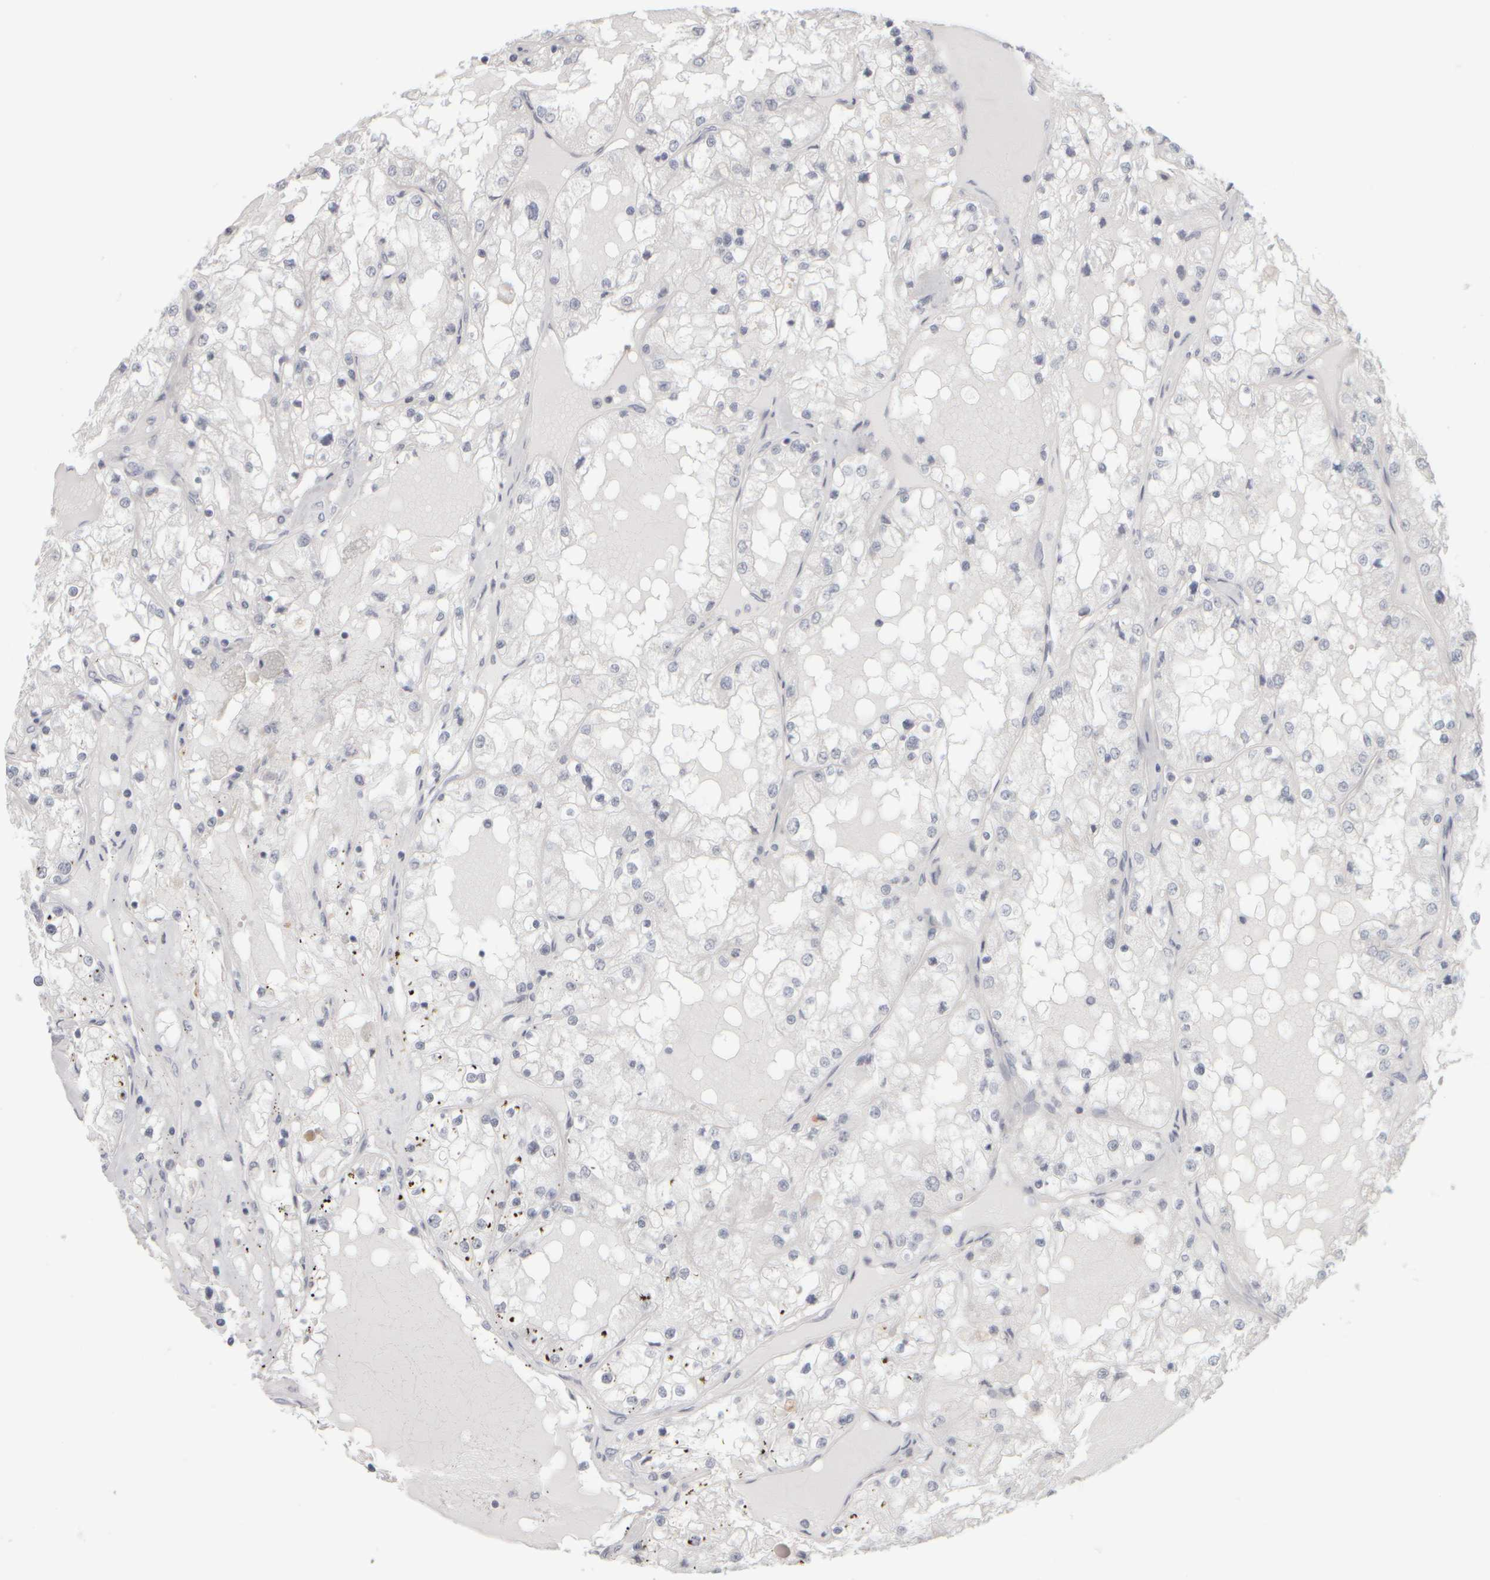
{"staining": {"intensity": "negative", "quantity": "none", "location": "none"}, "tissue": "renal cancer", "cell_type": "Tumor cells", "image_type": "cancer", "snomed": [{"axis": "morphology", "description": "Adenocarcinoma, NOS"}, {"axis": "topography", "description": "Kidney"}], "caption": "Renal cancer (adenocarcinoma) was stained to show a protein in brown. There is no significant staining in tumor cells.", "gene": "DCXR", "patient": {"sex": "male", "age": 68}}